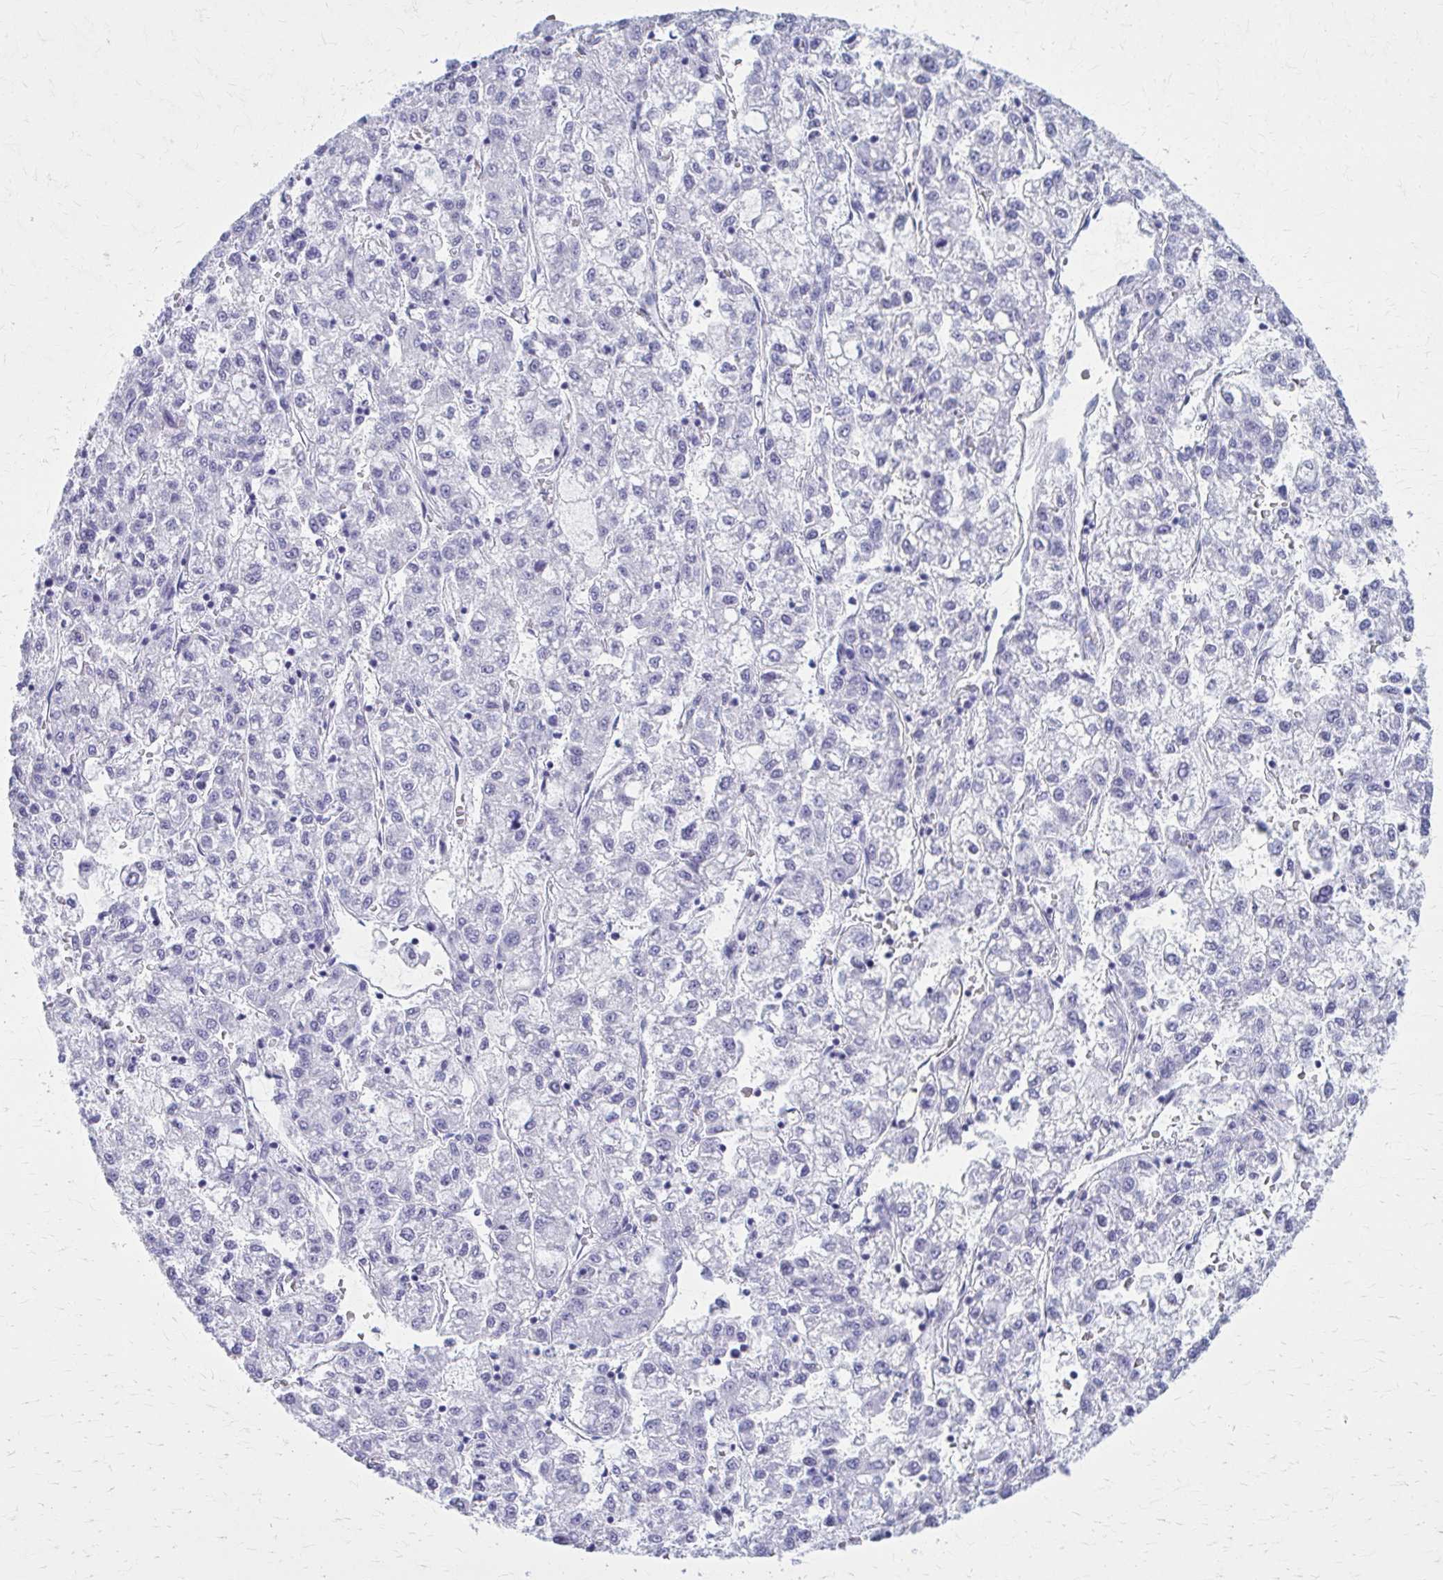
{"staining": {"intensity": "negative", "quantity": "none", "location": "none"}, "tissue": "liver cancer", "cell_type": "Tumor cells", "image_type": "cancer", "snomed": [{"axis": "morphology", "description": "Carcinoma, Hepatocellular, NOS"}, {"axis": "topography", "description": "Liver"}], "caption": "Liver cancer was stained to show a protein in brown. There is no significant positivity in tumor cells.", "gene": "GFAP", "patient": {"sex": "male", "age": 40}}